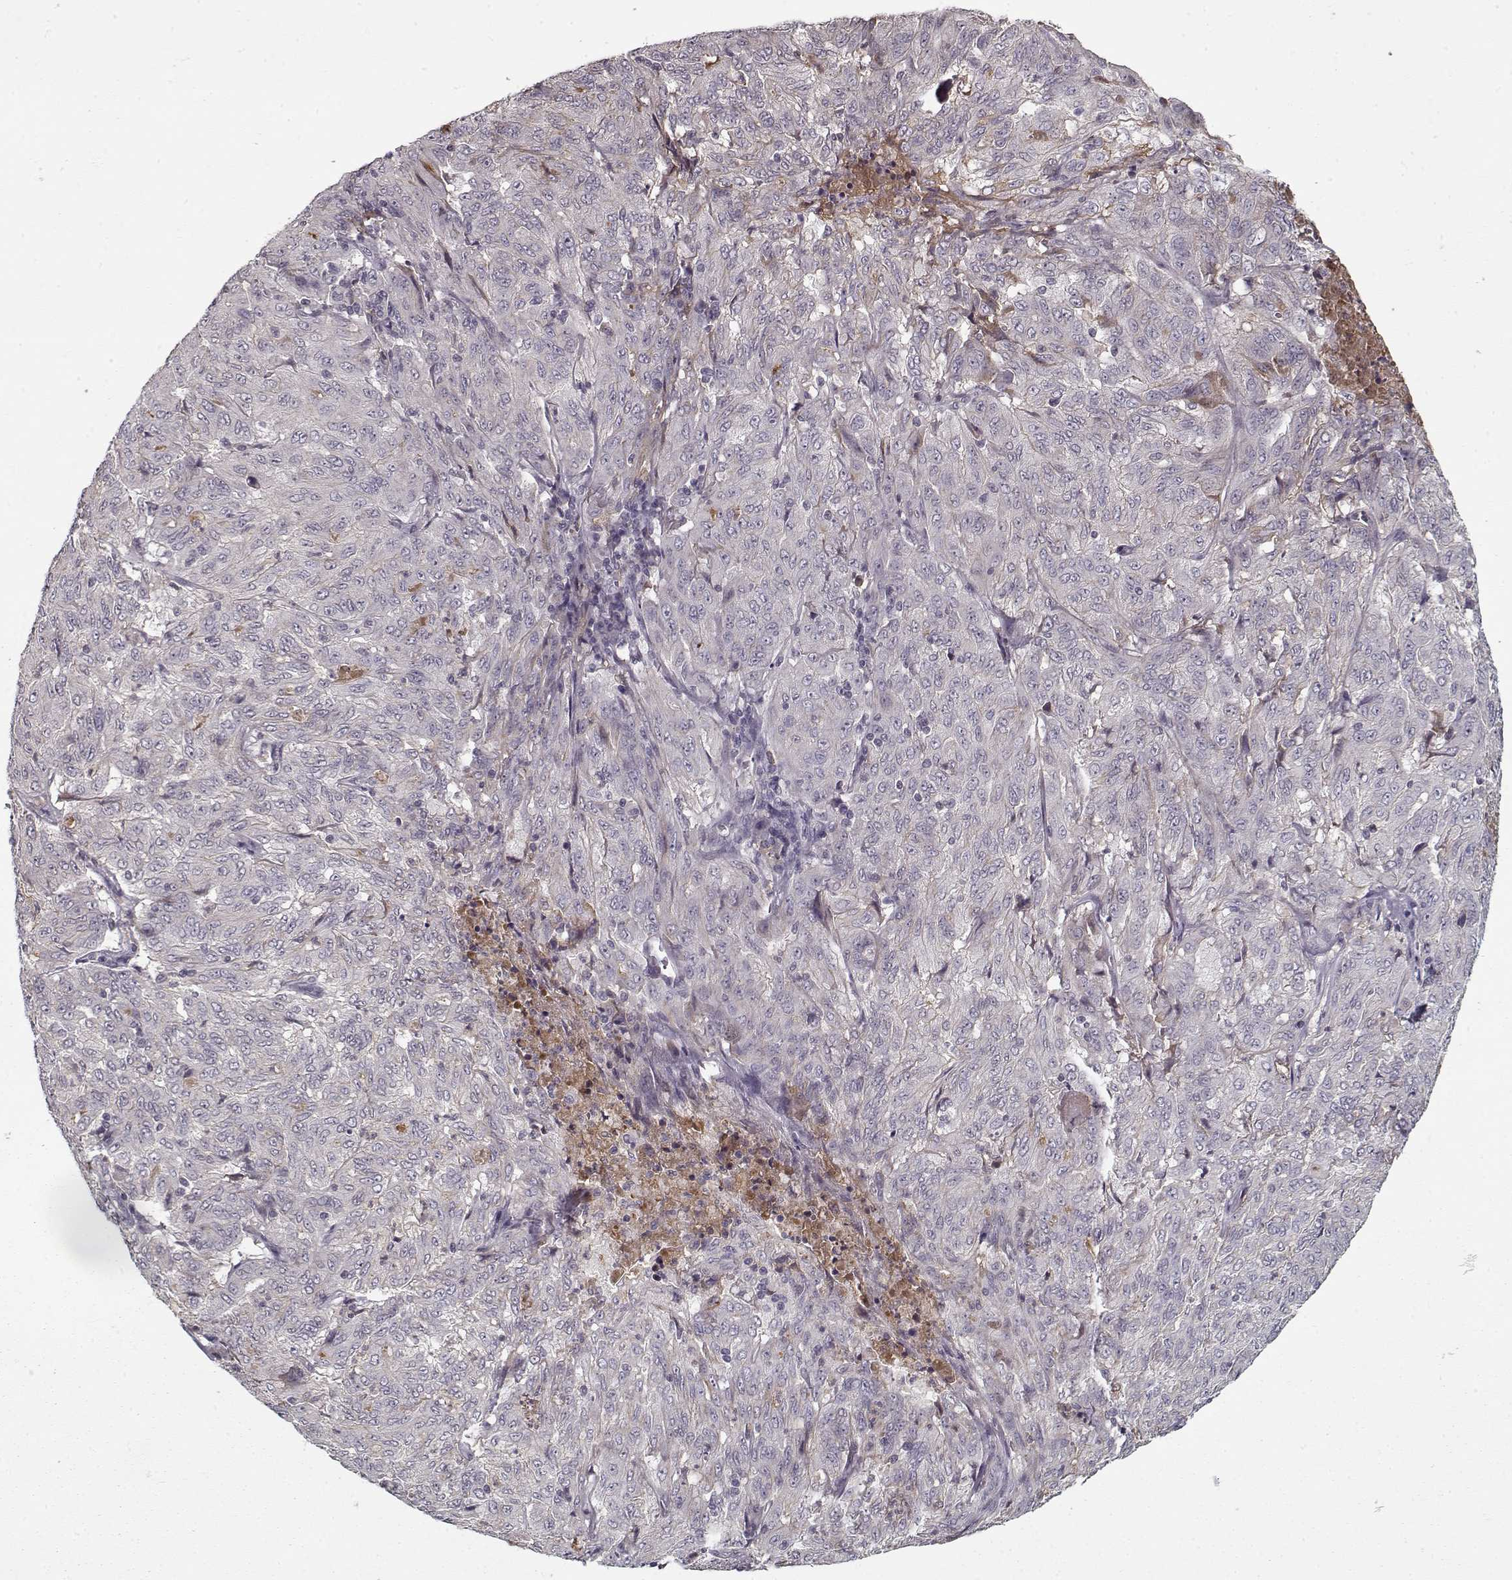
{"staining": {"intensity": "negative", "quantity": "none", "location": "none"}, "tissue": "pancreatic cancer", "cell_type": "Tumor cells", "image_type": "cancer", "snomed": [{"axis": "morphology", "description": "Adenocarcinoma, NOS"}, {"axis": "topography", "description": "Pancreas"}], "caption": "The micrograph displays no staining of tumor cells in pancreatic cancer (adenocarcinoma).", "gene": "AFM", "patient": {"sex": "male", "age": 63}}